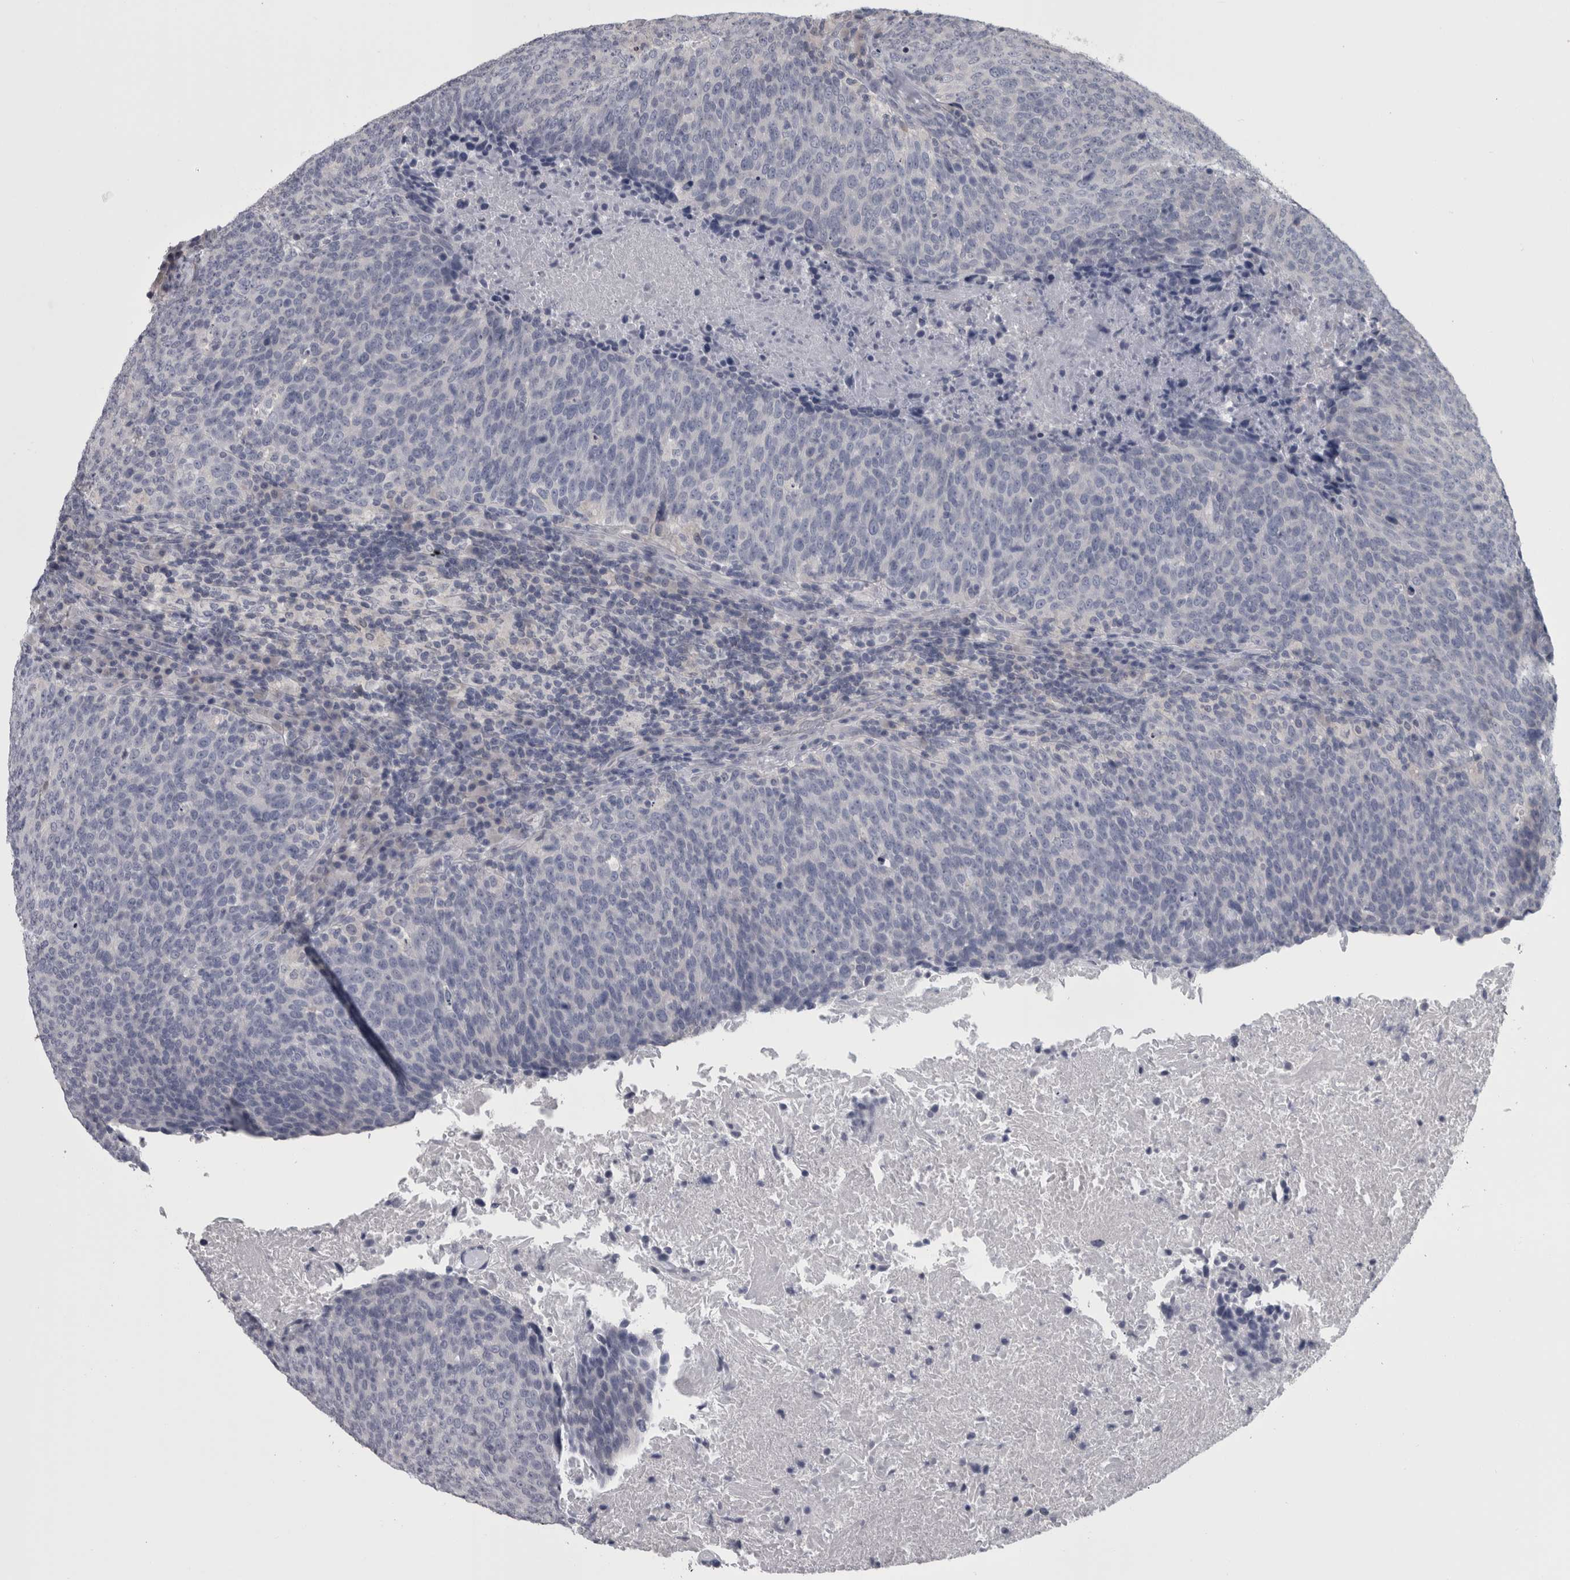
{"staining": {"intensity": "negative", "quantity": "none", "location": "none"}, "tissue": "head and neck cancer", "cell_type": "Tumor cells", "image_type": "cancer", "snomed": [{"axis": "morphology", "description": "Squamous cell carcinoma, NOS"}, {"axis": "morphology", "description": "Squamous cell carcinoma, metastatic, NOS"}, {"axis": "topography", "description": "Lymph node"}, {"axis": "topography", "description": "Head-Neck"}], "caption": "IHC micrograph of human head and neck cancer (metastatic squamous cell carcinoma) stained for a protein (brown), which shows no expression in tumor cells.", "gene": "APRT", "patient": {"sex": "male", "age": 62}}